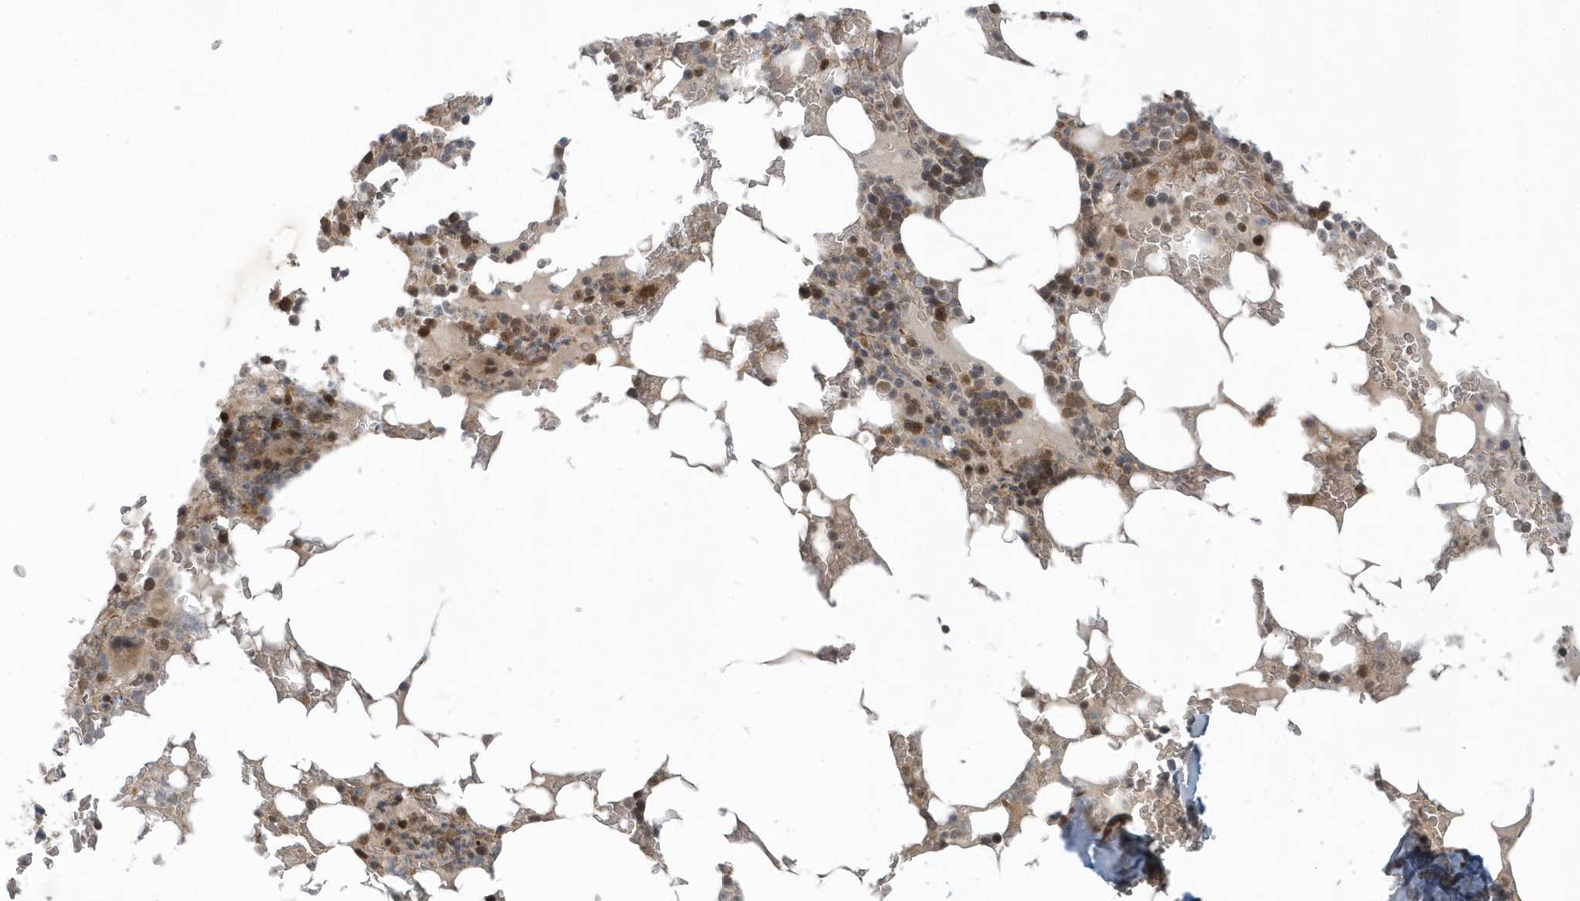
{"staining": {"intensity": "moderate", "quantity": "25%-75%", "location": "nuclear"}, "tissue": "bone marrow", "cell_type": "Hematopoietic cells", "image_type": "normal", "snomed": [{"axis": "morphology", "description": "Normal tissue, NOS"}, {"axis": "topography", "description": "Bone marrow"}], "caption": "A micrograph showing moderate nuclear positivity in approximately 25%-75% of hematopoietic cells in normal bone marrow, as visualized by brown immunohistochemical staining.", "gene": "USP53", "patient": {"sex": "male", "age": 58}}